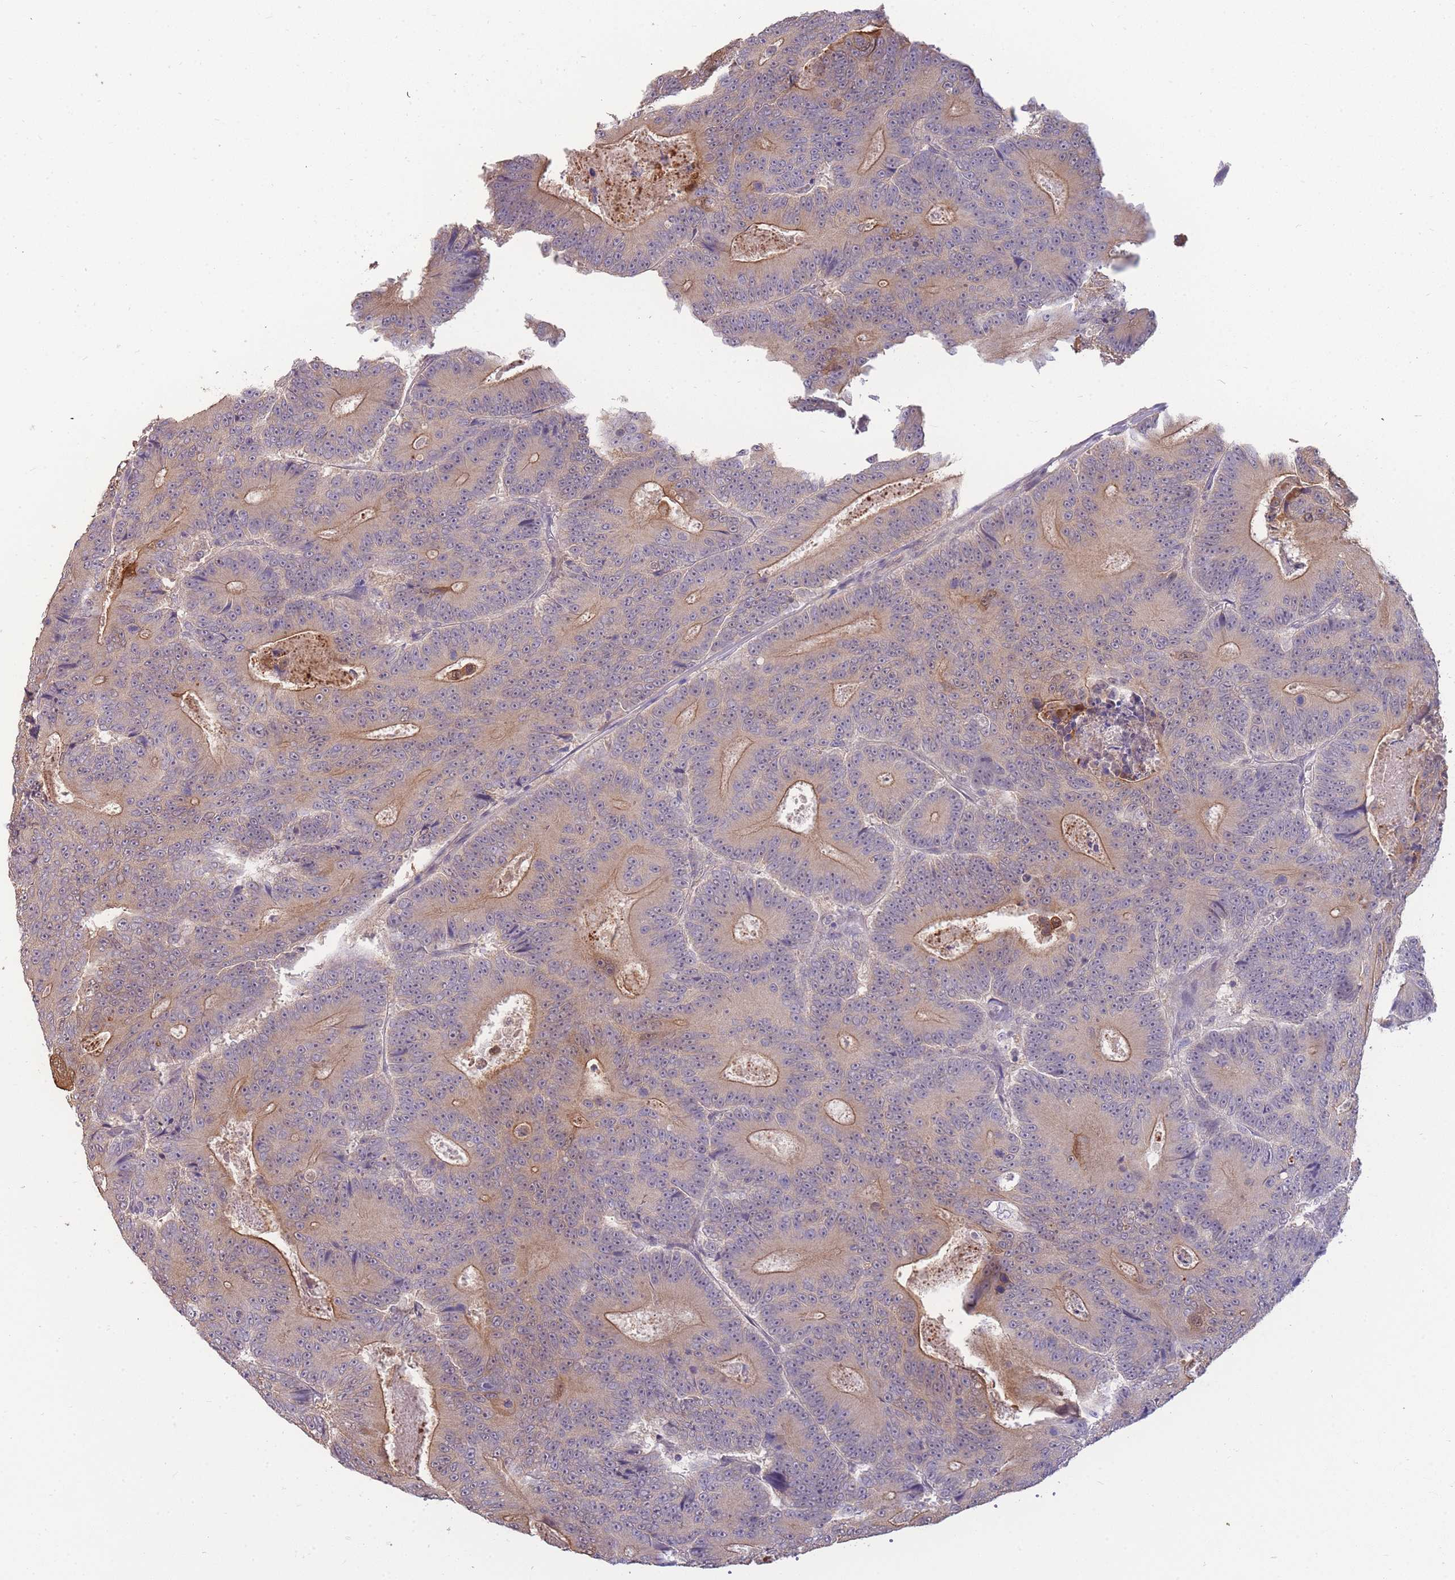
{"staining": {"intensity": "moderate", "quantity": "25%-75%", "location": "cytoplasmic/membranous"}, "tissue": "colorectal cancer", "cell_type": "Tumor cells", "image_type": "cancer", "snomed": [{"axis": "morphology", "description": "Adenocarcinoma, NOS"}, {"axis": "topography", "description": "Colon"}], "caption": "High-power microscopy captured an IHC micrograph of adenocarcinoma (colorectal), revealing moderate cytoplasmic/membranous expression in about 25%-75% of tumor cells.", "gene": "SMC6", "patient": {"sex": "male", "age": 83}}